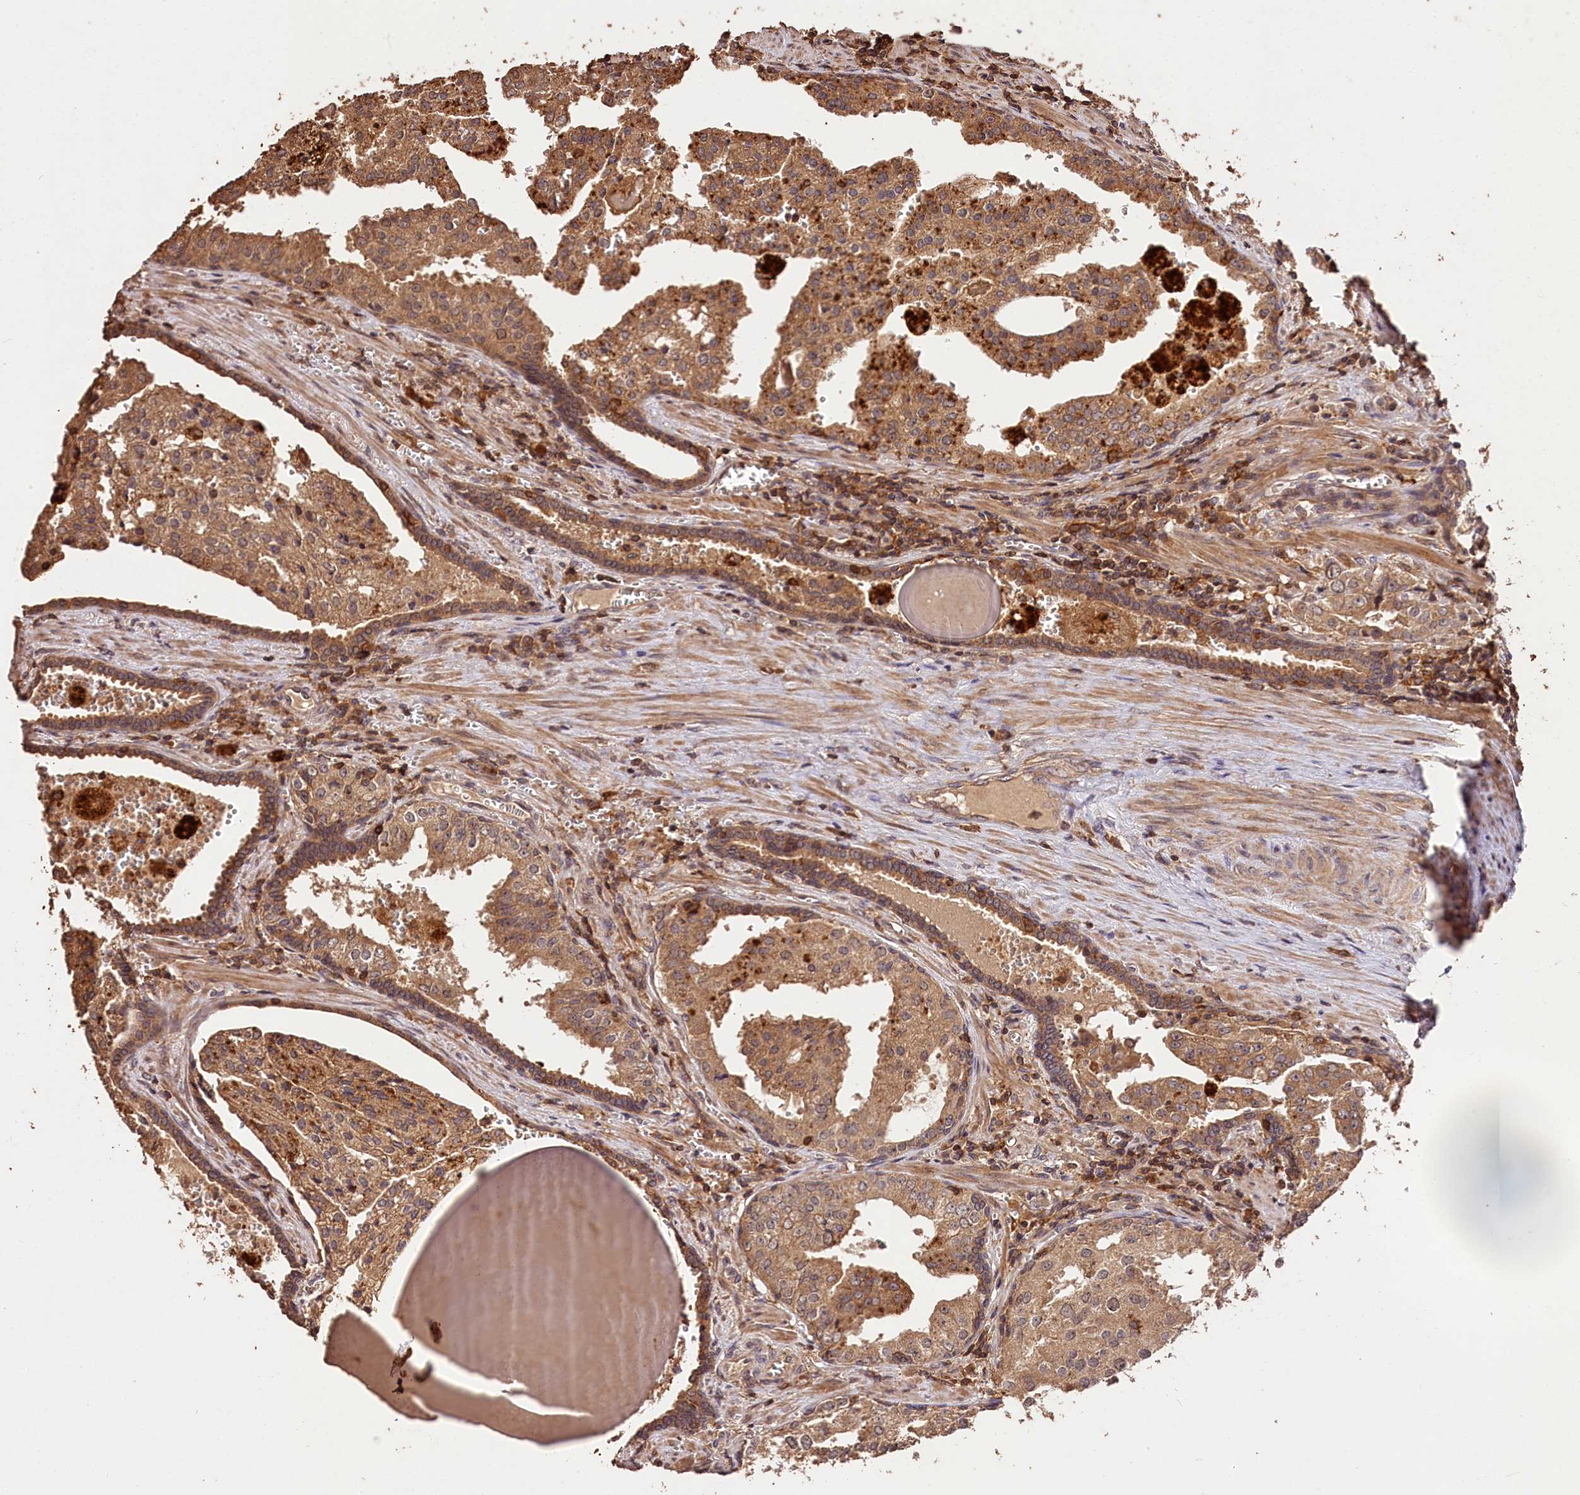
{"staining": {"intensity": "moderate", "quantity": ">75%", "location": "cytoplasmic/membranous"}, "tissue": "prostate cancer", "cell_type": "Tumor cells", "image_type": "cancer", "snomed": [{"axis": "morphology", "description": "Adenocarcinoma, High grade"}, {"axis": "topography", "description": "Prostate"}], "caption": "IHC of adenocarcinoma (high-grade) (prostate) reveals medium levels of moderate cytoplasmic/membranous positivity in about >75% of tumor cells.", "gene": "KPTN", "patient": {"sex": "male", "age": 68}}